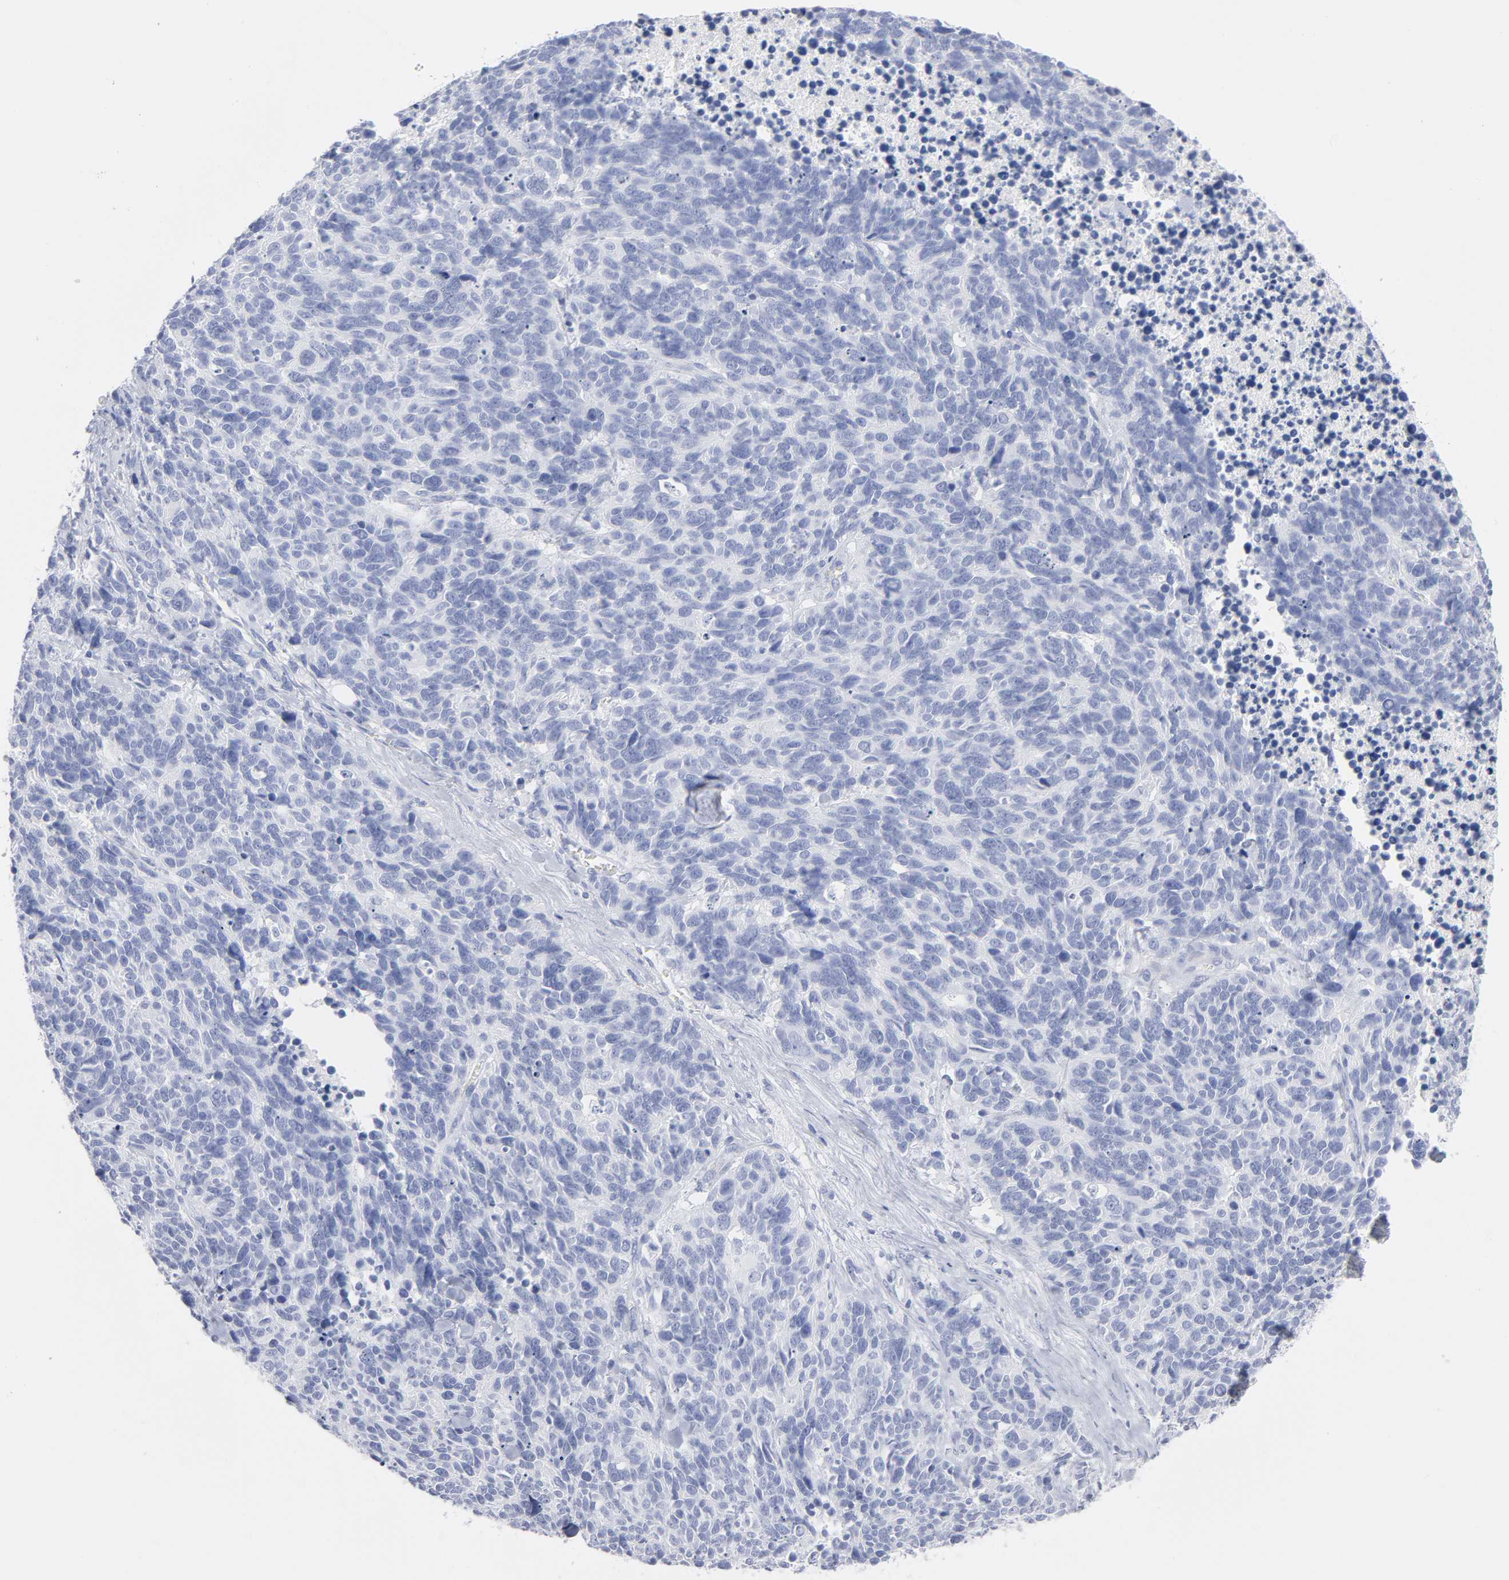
{"staining": {"intensity": "negative", "quantity": "none", "location": "none"}, "tissue": "lung cancer", "cell_type": "Tumor cells", "image_type": "cancer", "snomed": [{"axis": "morphology", "description": "Neoplasm, malignant, NOS"}, {"axis": "topography", "description": "Lung"}], "caption": "IHC histopathology image of neoplastic tissue: human lung cancer stained with DAB (3,3'-diaminobenzidine) exhibits no significant protein positivity in tumor cells. Nuclei are stained in blue.", "gene": "P2RY8", "patient": {"sex": "female", "age": 58}}